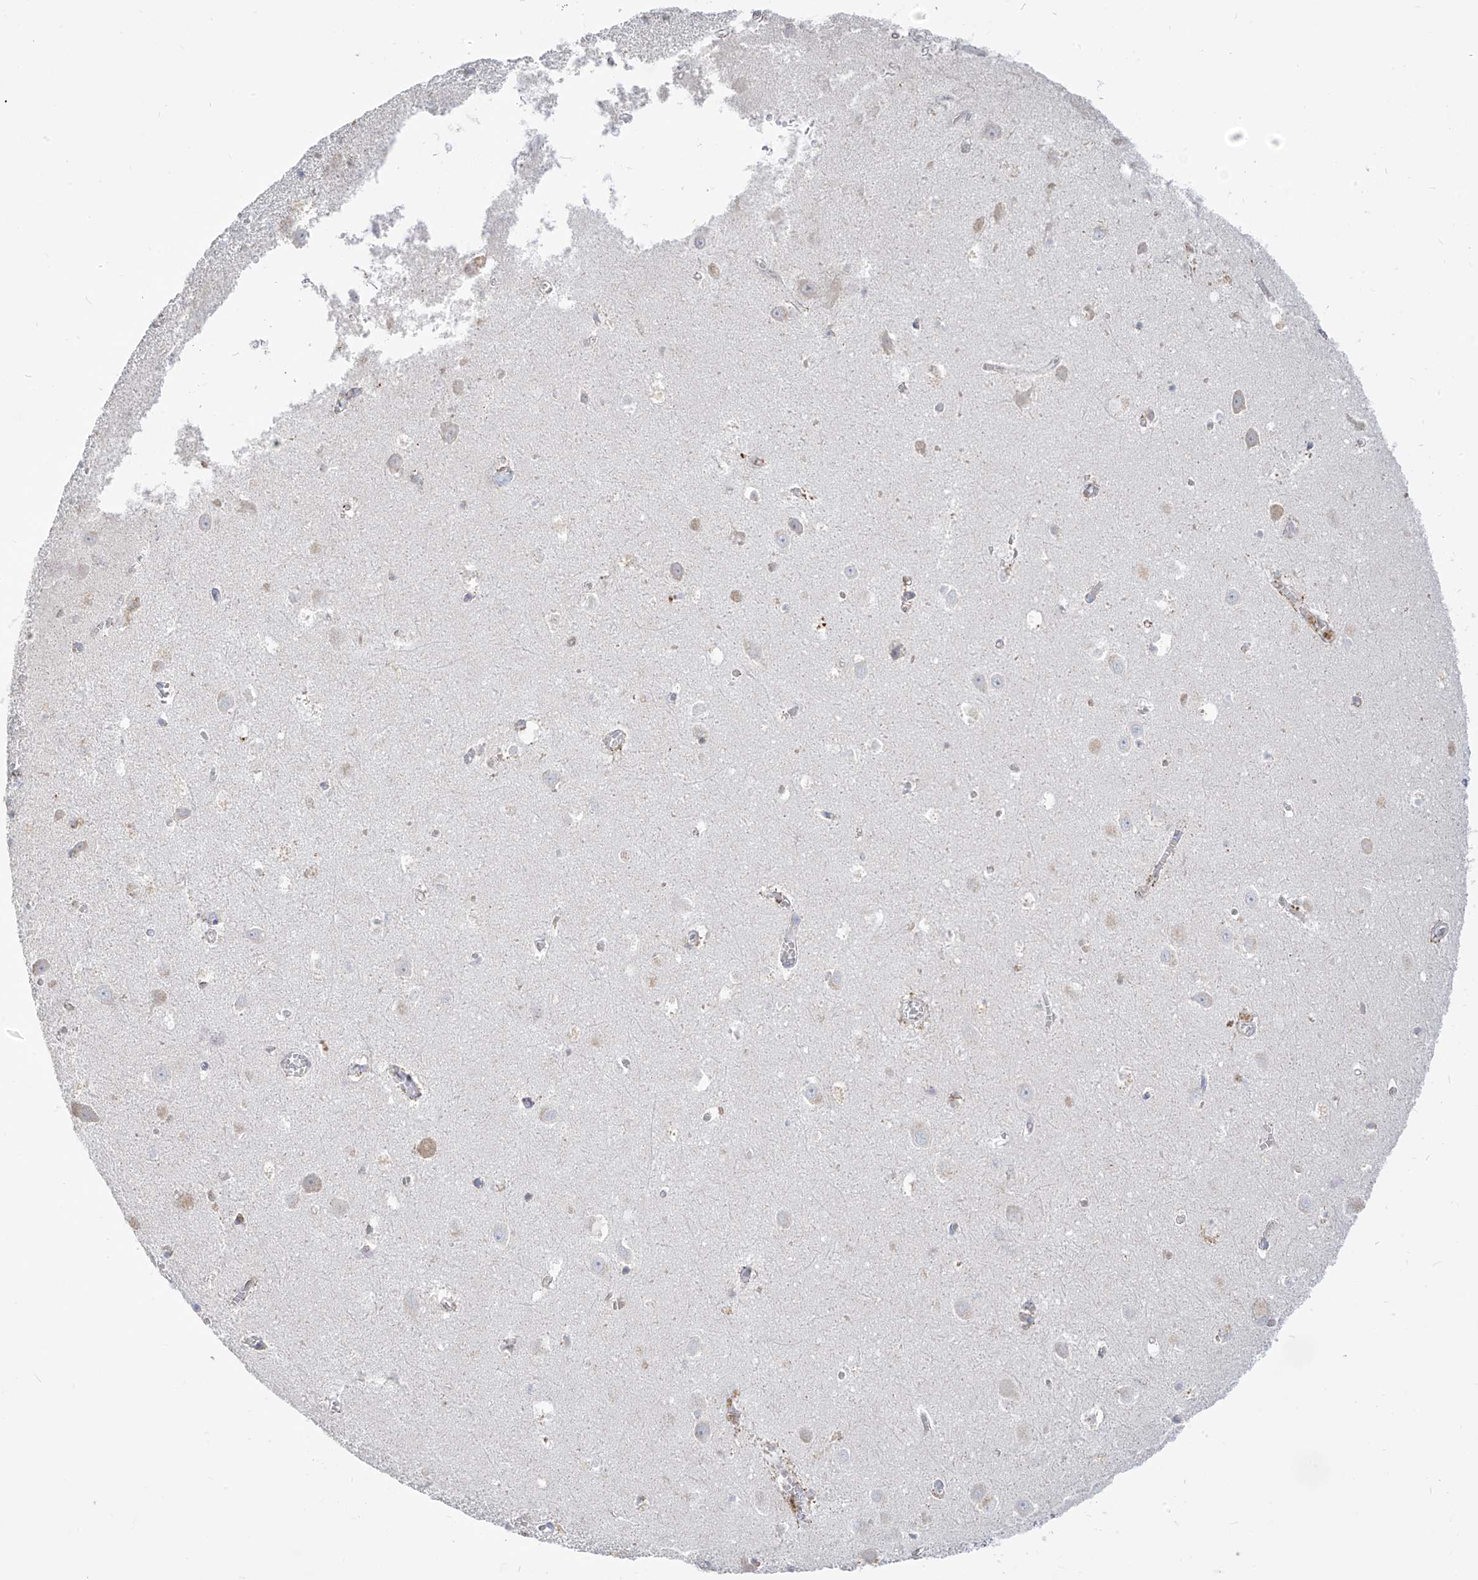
{"staining": {"intensity": "negative", "quantity": "none", "location": "none"}, "tissue": "hippocampus", "cell_type": "Glial cells", "image_type": "normal", "snomed": [{"axis": "morphology", "description": "Normal tissue, NOS"}, {"axis": "topography", "description": "Hippocampus"}], "caption": "This micrograph is of benign hippocampus stained with IHC to label a protein in brown with the nuclei are counter-stained blue. There is no staining in glial cells.", "gene": "RASA2", "patient": {"sex": "female", "age": 64}}